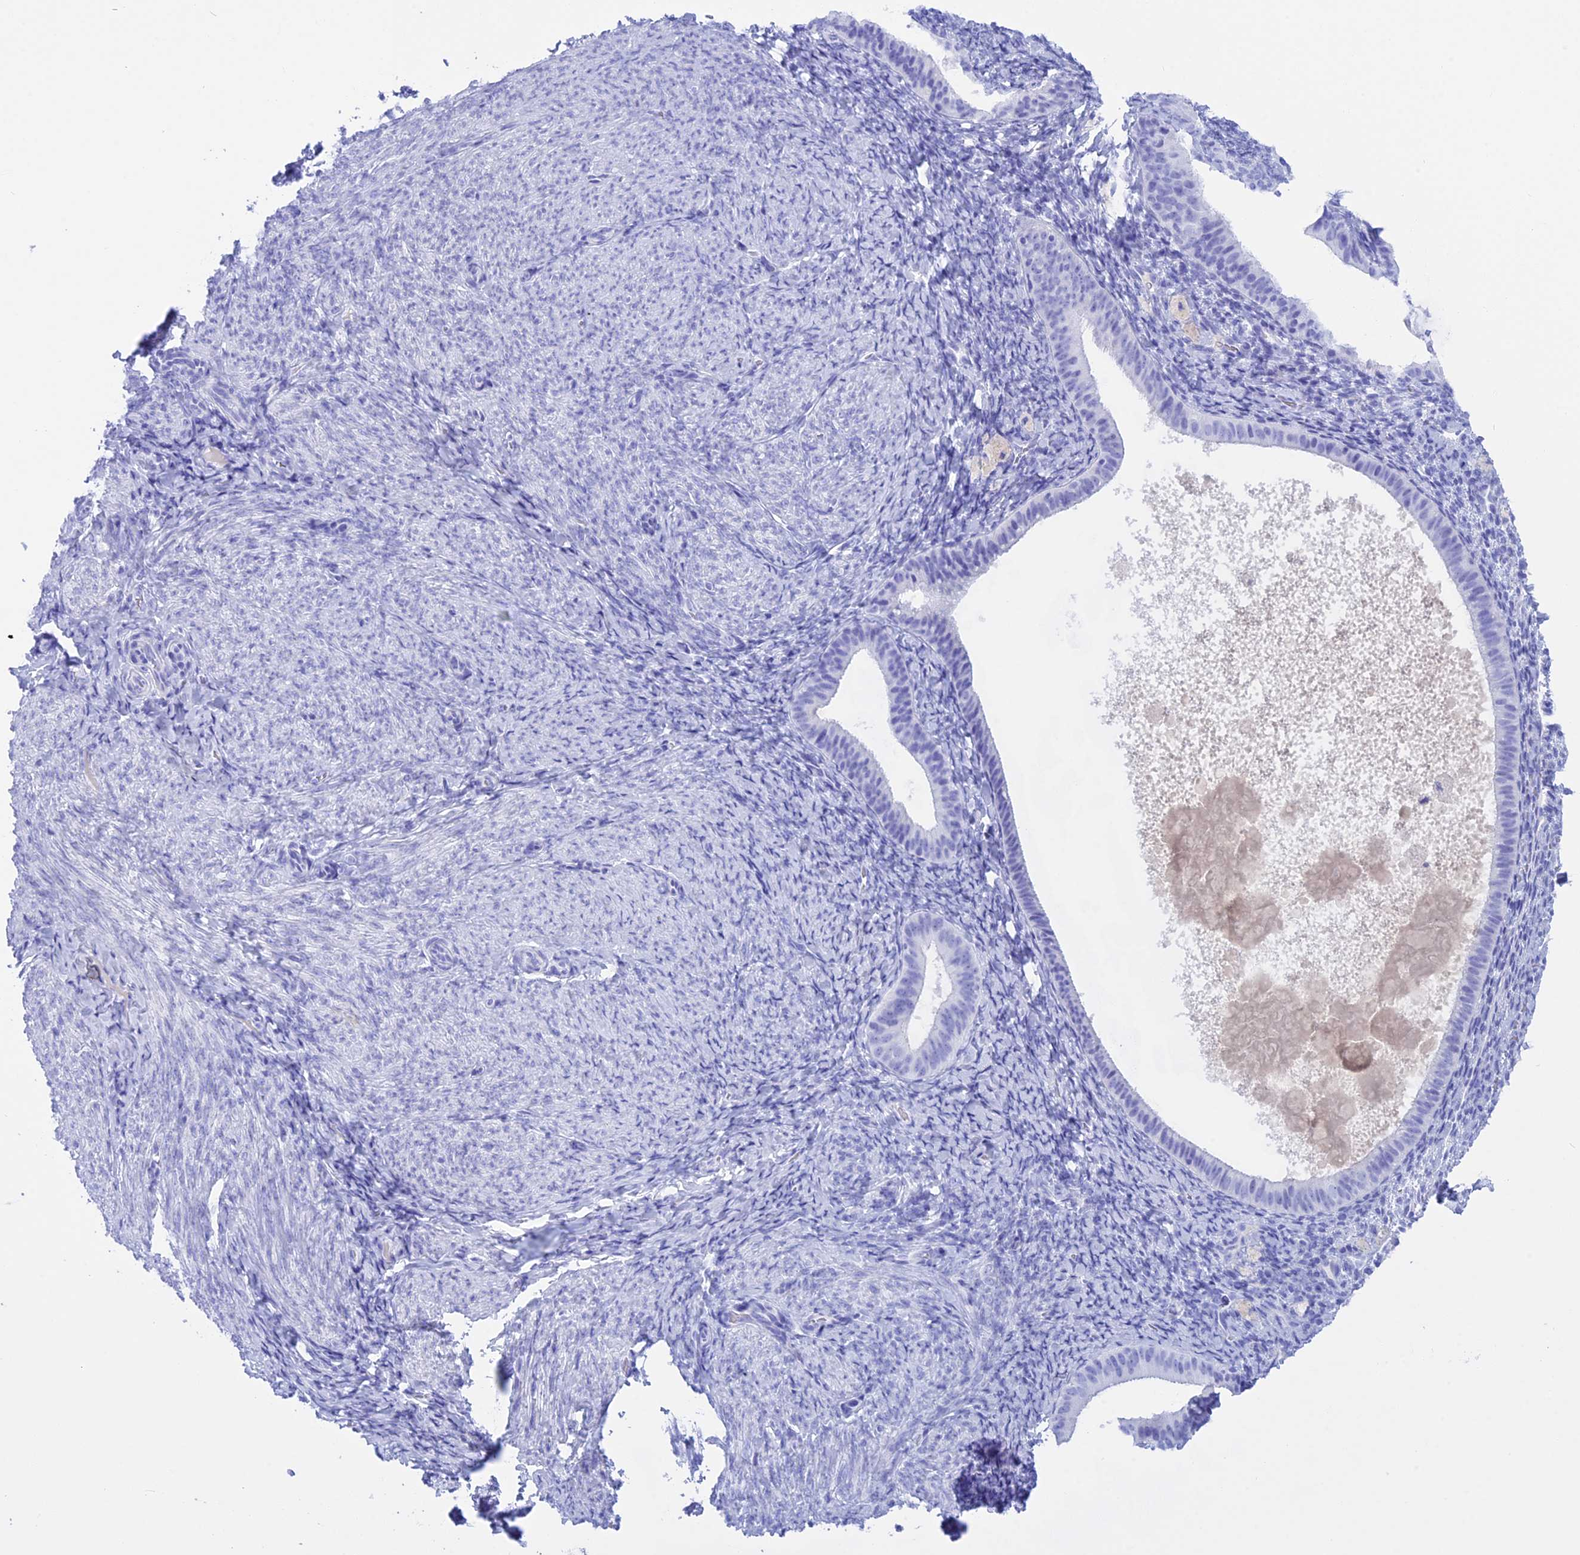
{"staining": {"intensity": "negative", "quantity": "none", "location": "none"}, "tissue": "endometrium", "cell_type": "Cells in endometrial stroma", "image_type": "normal", "snomed": [{"axis": "morphology", "description": "Normal tissue, NOS"}, {"axis": "topography", "description": "Endometrium"}], "caption": "Immunohistochemistry (IHC) histopathology image of benign endometrium: endometrium stained with DAB reveals no significant protein expression in cells in endometrial stroma.", "gene": "BRI3", "patient": {"sex": "female", "age": 65}}